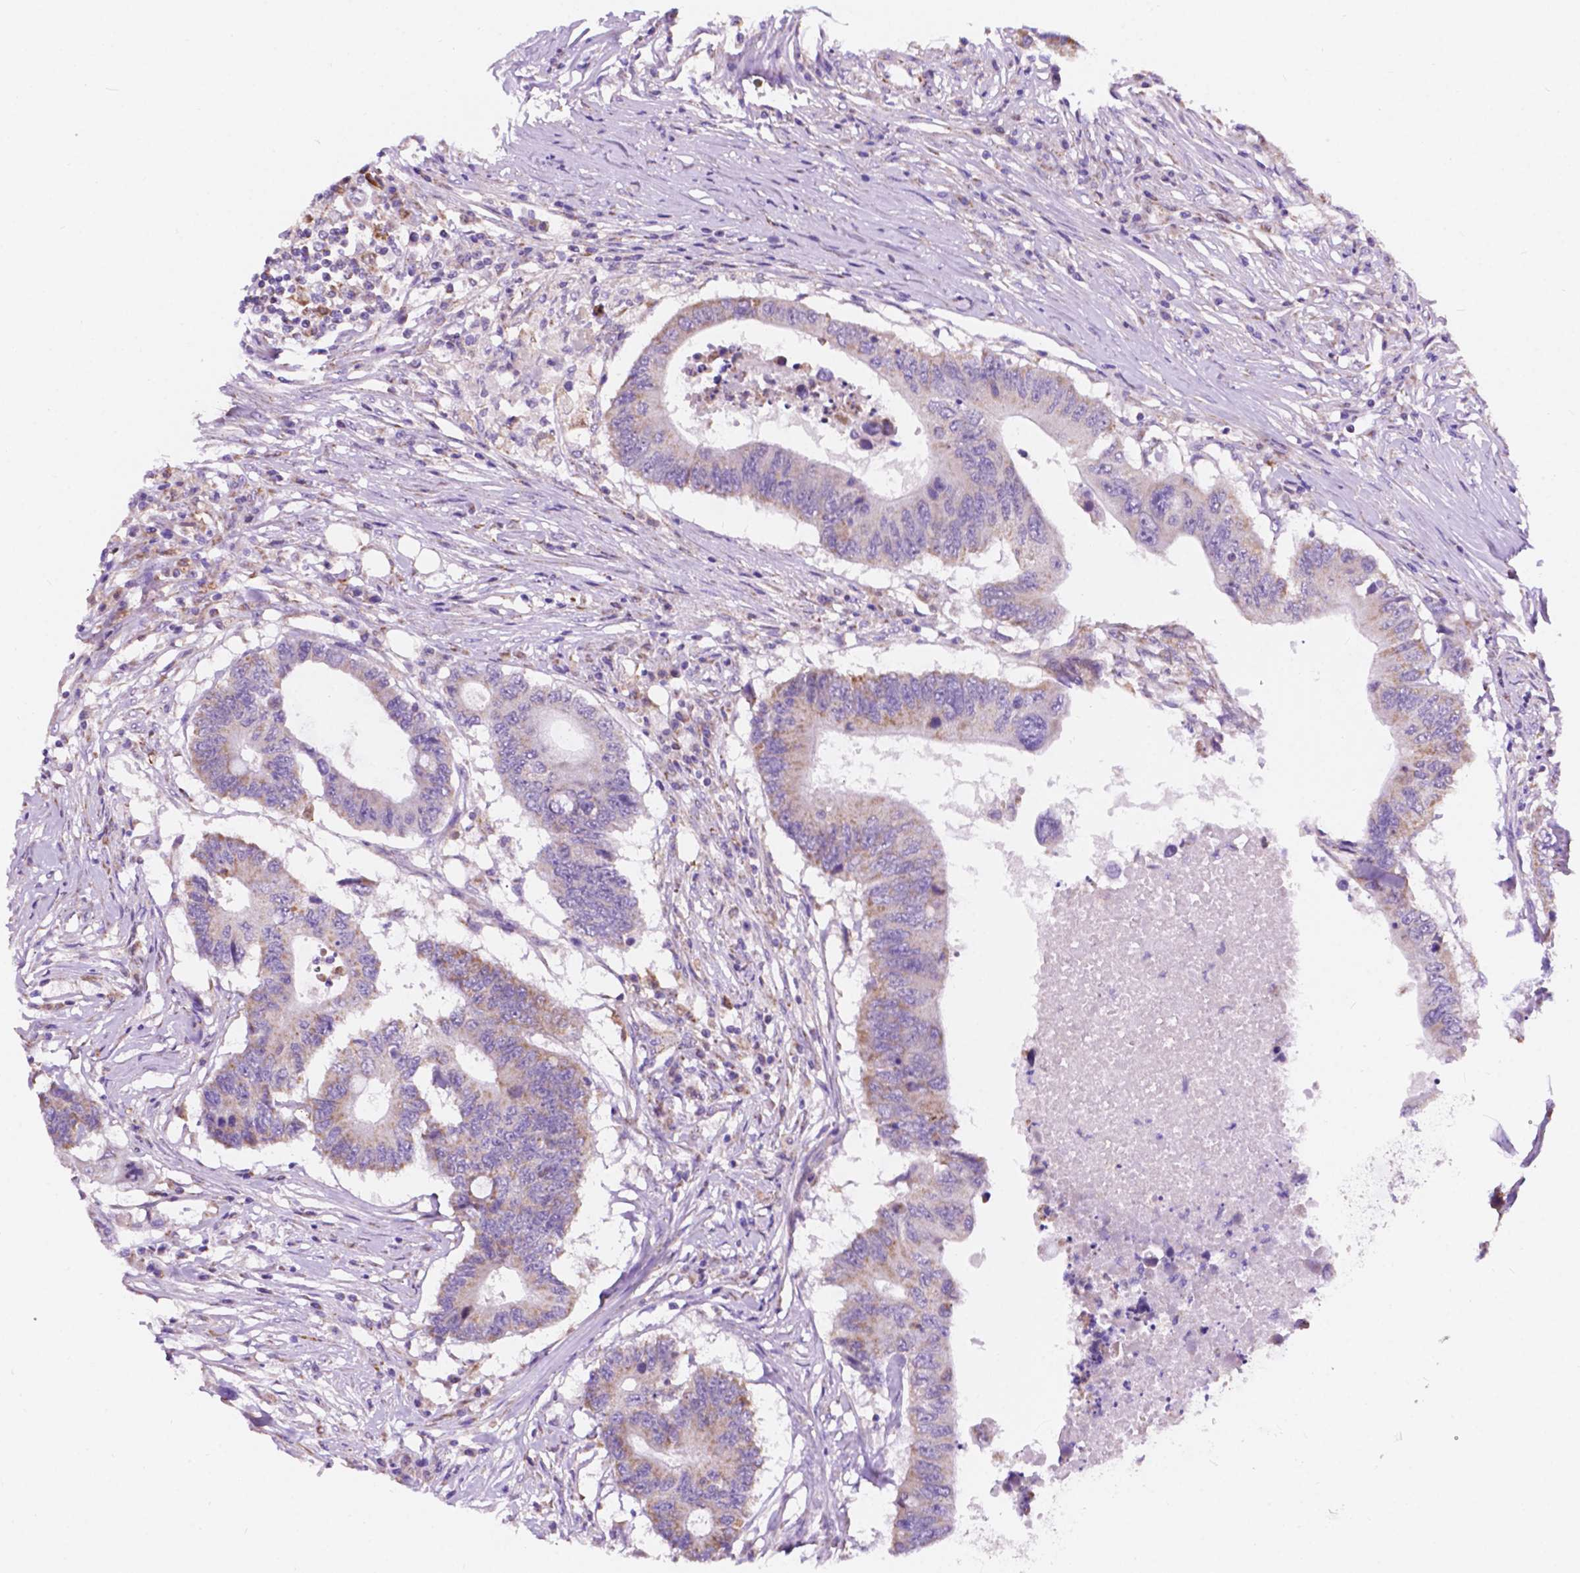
{"staining": {"intensity": "weak", "quantity": "<25%", "location": "cytoplasmic/membranous"}, "tissue": "colorectal cancer", "cell_type": "Tumor cells", "image_type": "cancer", "snomed": [{"axis": "morphology", "description": "Adenocarcinoma, NOS"}, {"axis": "topography", "description": "Colon"}], "caption": "DAB (3,3'-diaminobenzidine) immunohistochemical staining of colorectal cancer shows no significant staining in tumor cells.", "gene": "TRPV5", "patient": {"sex": "male", "age": 71}}